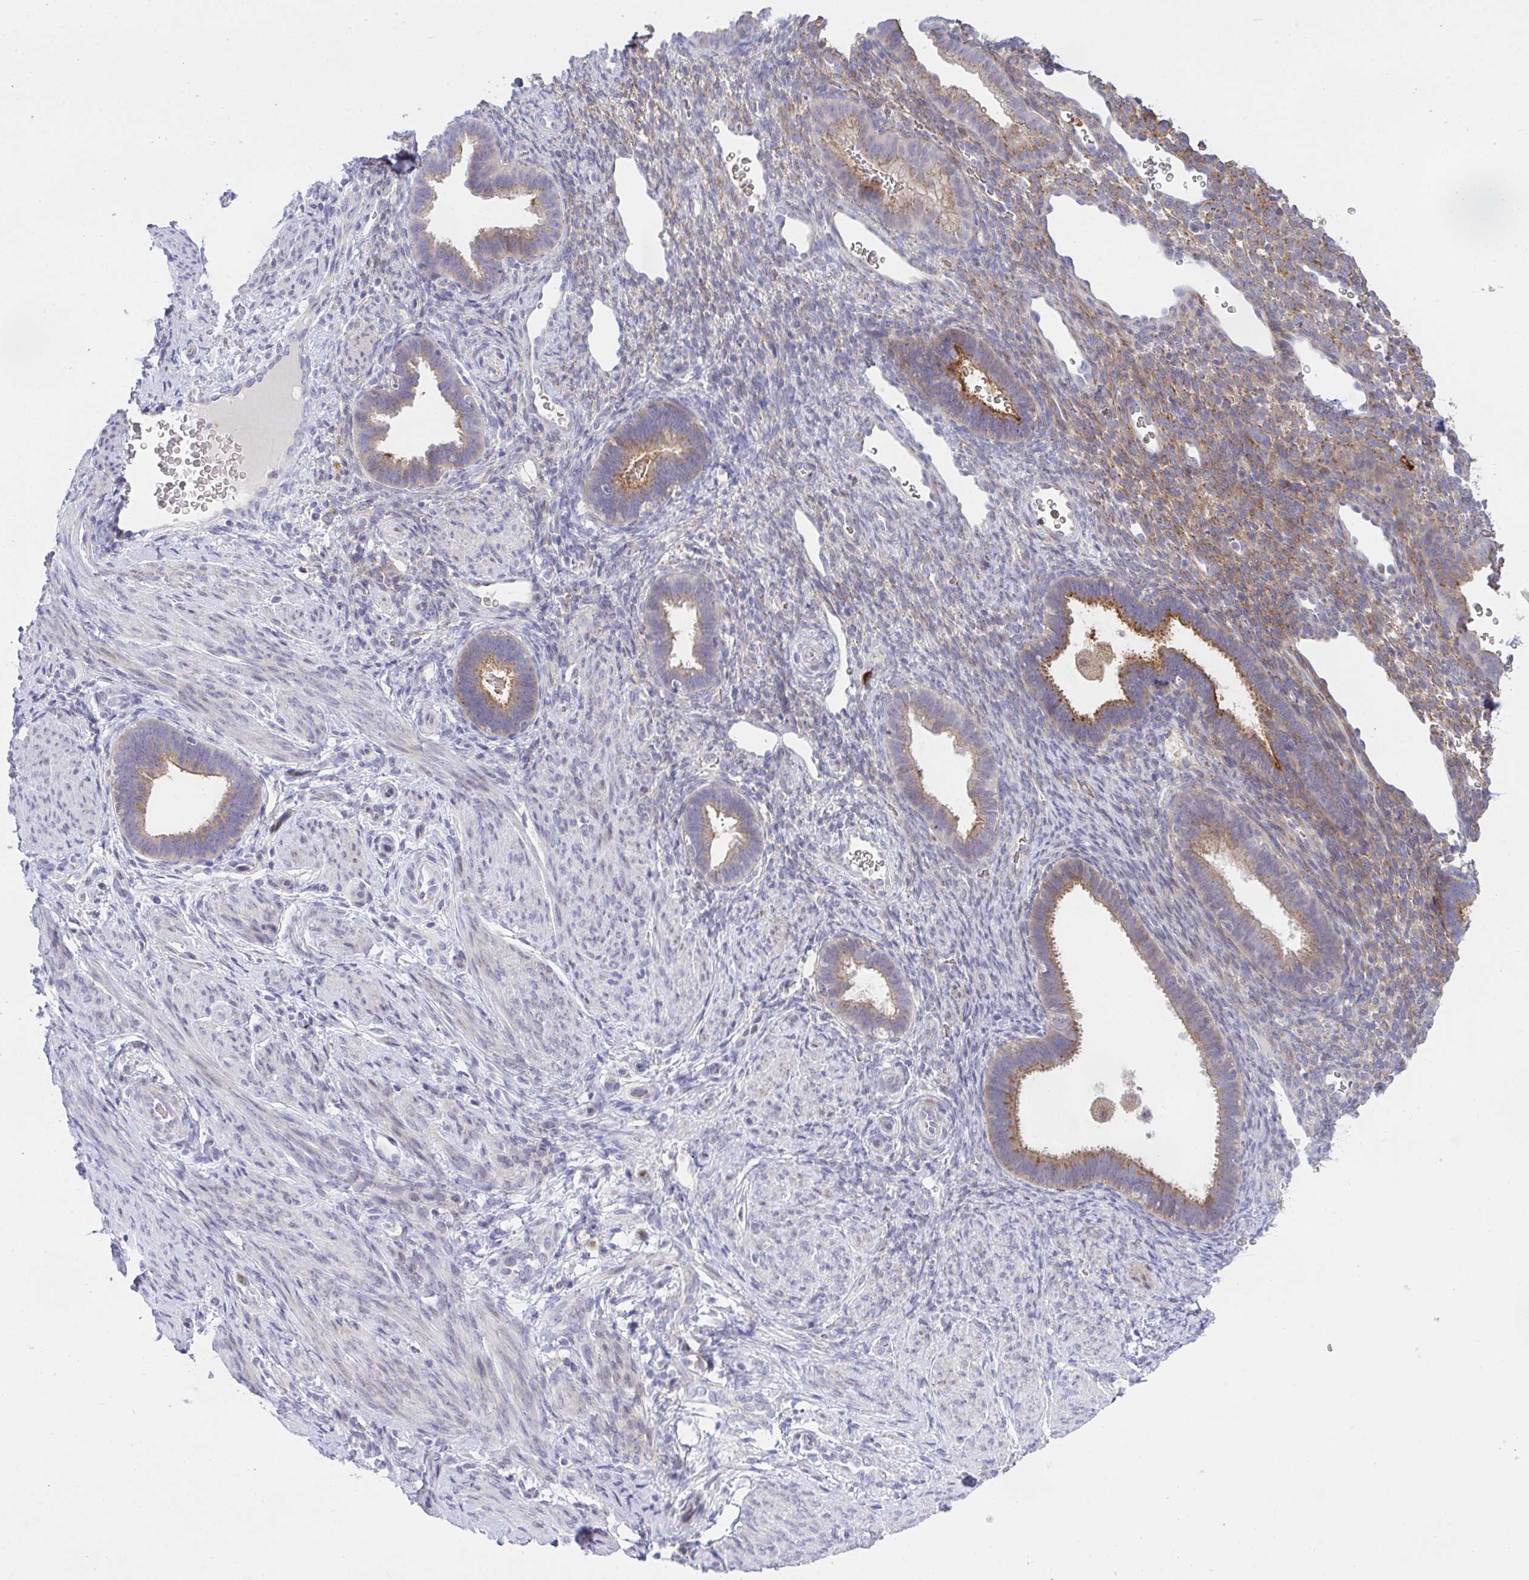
{"staining": {"intensity": "moderate", "quantity": "<25%", "location": "cytoplasmic/membranous"}, "tissue": "endometrium", "cell_type": "Cells in endometrial stroma", "image_type": "normal", "snomed": [{"axis": "morphology", "description": "Normal tissue, NOS"}, {"axis": "topography", "description": "Endometrium"}], "caption": "Immunohistochemistry (IHC) staining of unremarkable endometrium, which exhibits low levels of moderate cytoplasmic/membranous positivity in about <25% of cells in endometrial stroma indicating moderate cytoplasmic/membranous protein positivity. The staining was performed using DAB (brown) for protein detection and nuclei were counterstained in hematoxylin (blue).", "gene": "ZNF554", "patient": {"sex": "female", "age": 34}}